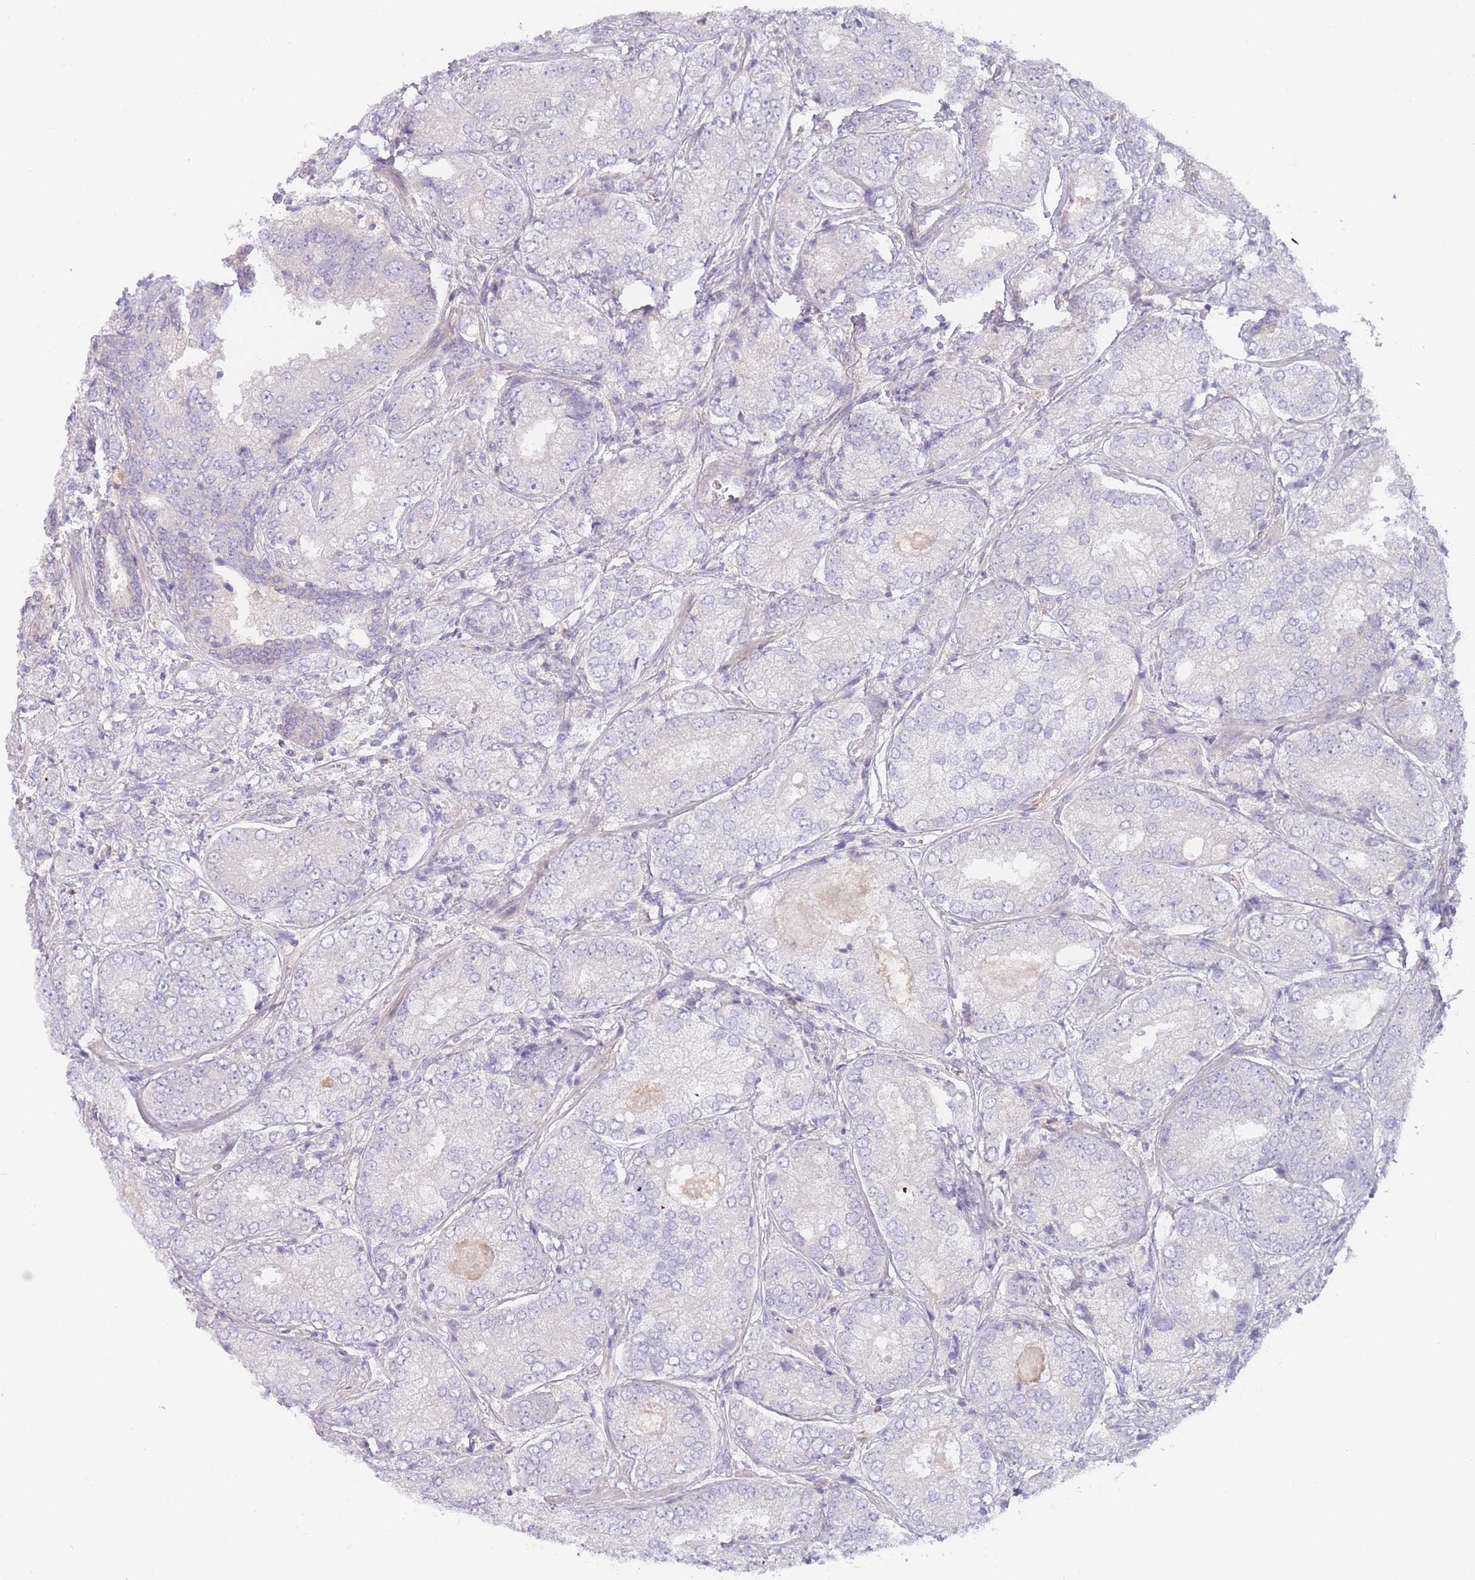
{"staining": {"intensity": "negative", "quantity": "none", "location": "none"}, "tissue": "prostate cancer", "cell_type": "Tumor cells", "image_type": "cancer", "snomed": [{"axis": "morphology", "description": "Adenocarcinoma, High grade"}, {"axis": "topography", "description": "Prostate"}], "caption": "This photomicrograph is of prostate cancer stained with immunohistochemistry (IHC) to label a protein in brown with the nuclei are counter-stained blue. There is no expression in tumor cells.", "gene": "SPHKAP", "patient": {"sex": "male", "age": 63}}